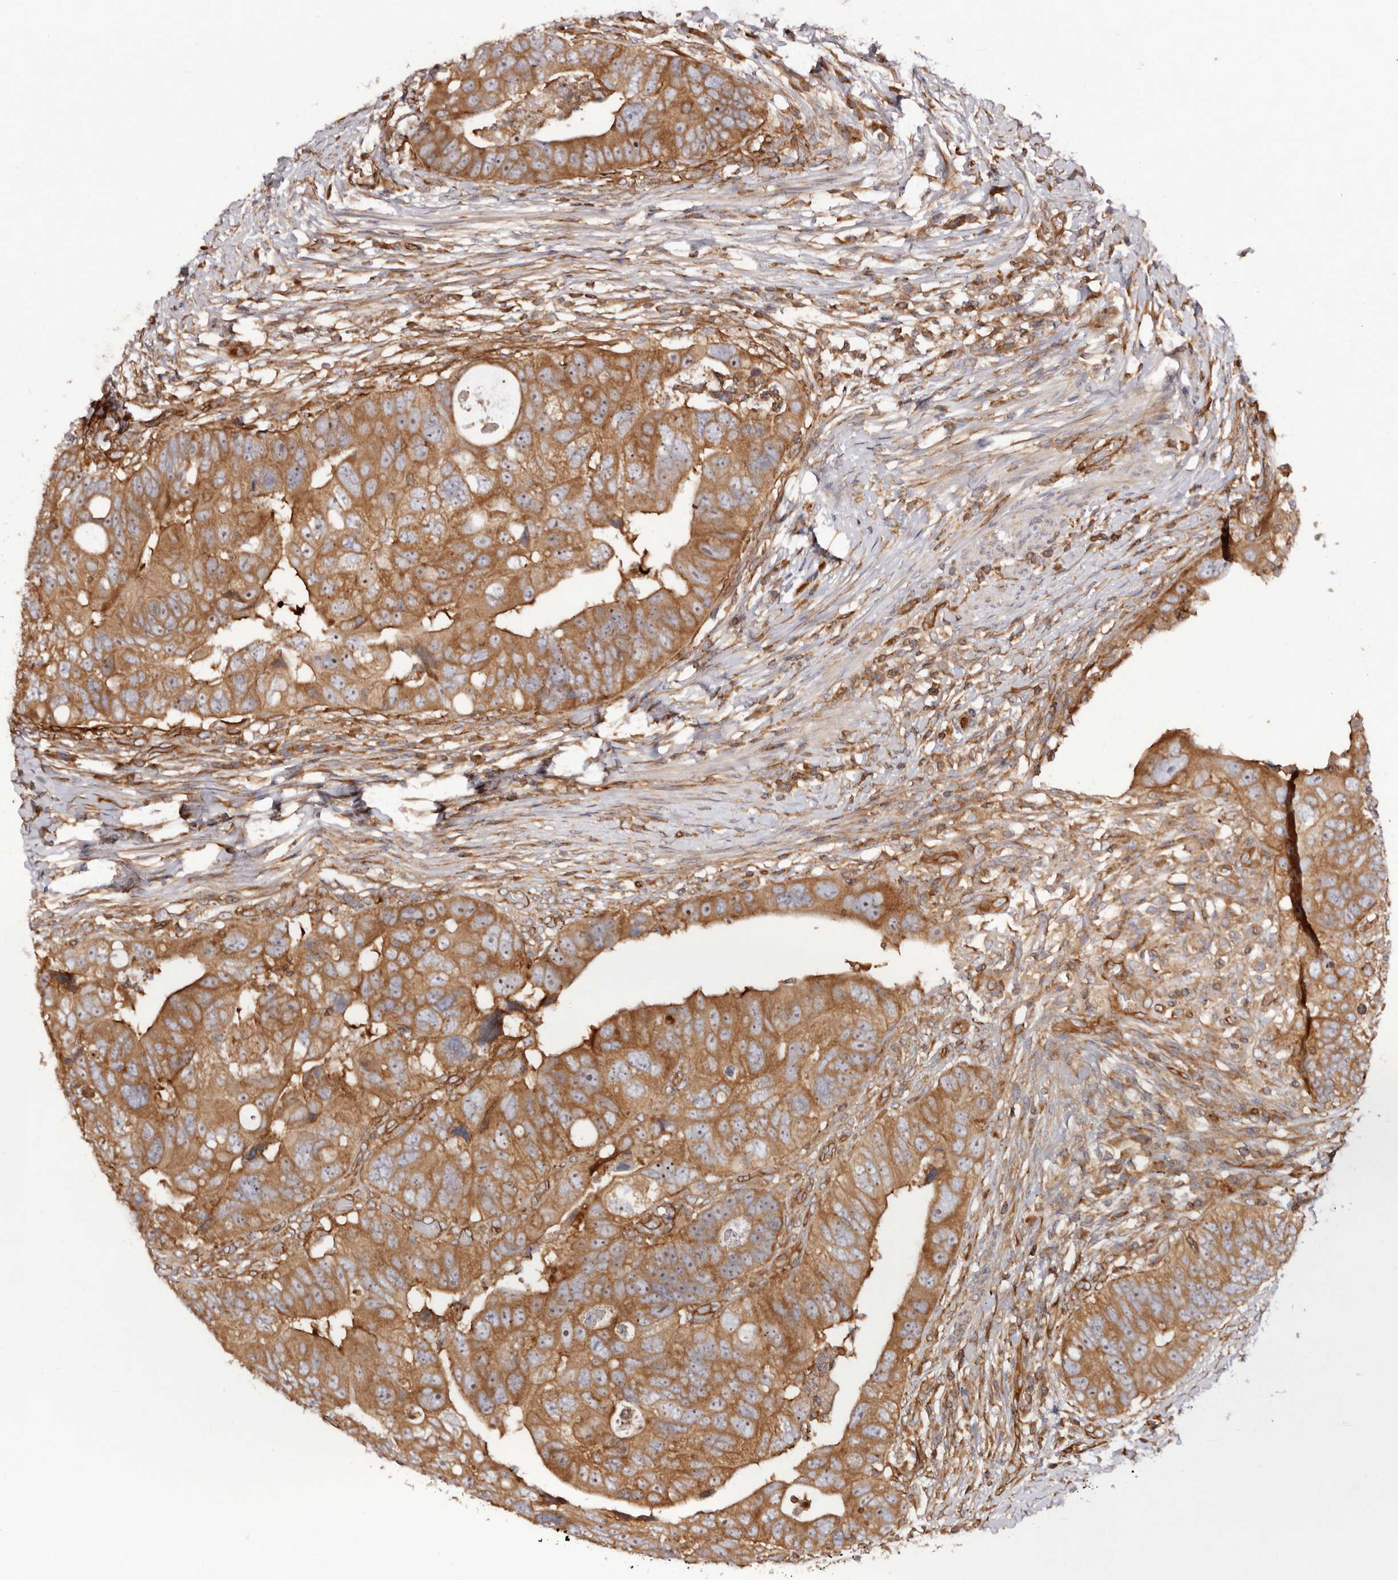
{"staining": {"intensity": "moderate", "quantity": ">75%", "location": "cytoplasmic/membranous,nuclear"}, "tissue": "colorectal cancer", "cell_type": "Tumor cells", "image_type": "cancer", "snomed": [{"axis": "morphology", "description": "Adenocarcinoma, NOS"}, {"axis": "topography", "description": "Rectum"}], "caption": "Tumor cells demonstrate medium levels of moderate cytoplasmic/membranous and nuclear staining in approximately >75% of cells in human colorectal adenocarcinoma. (Brightfield microscopy of DAB IHC at high magnification).", "gene": "RPS6", "patient": {"sex": "male", "age": 59}}